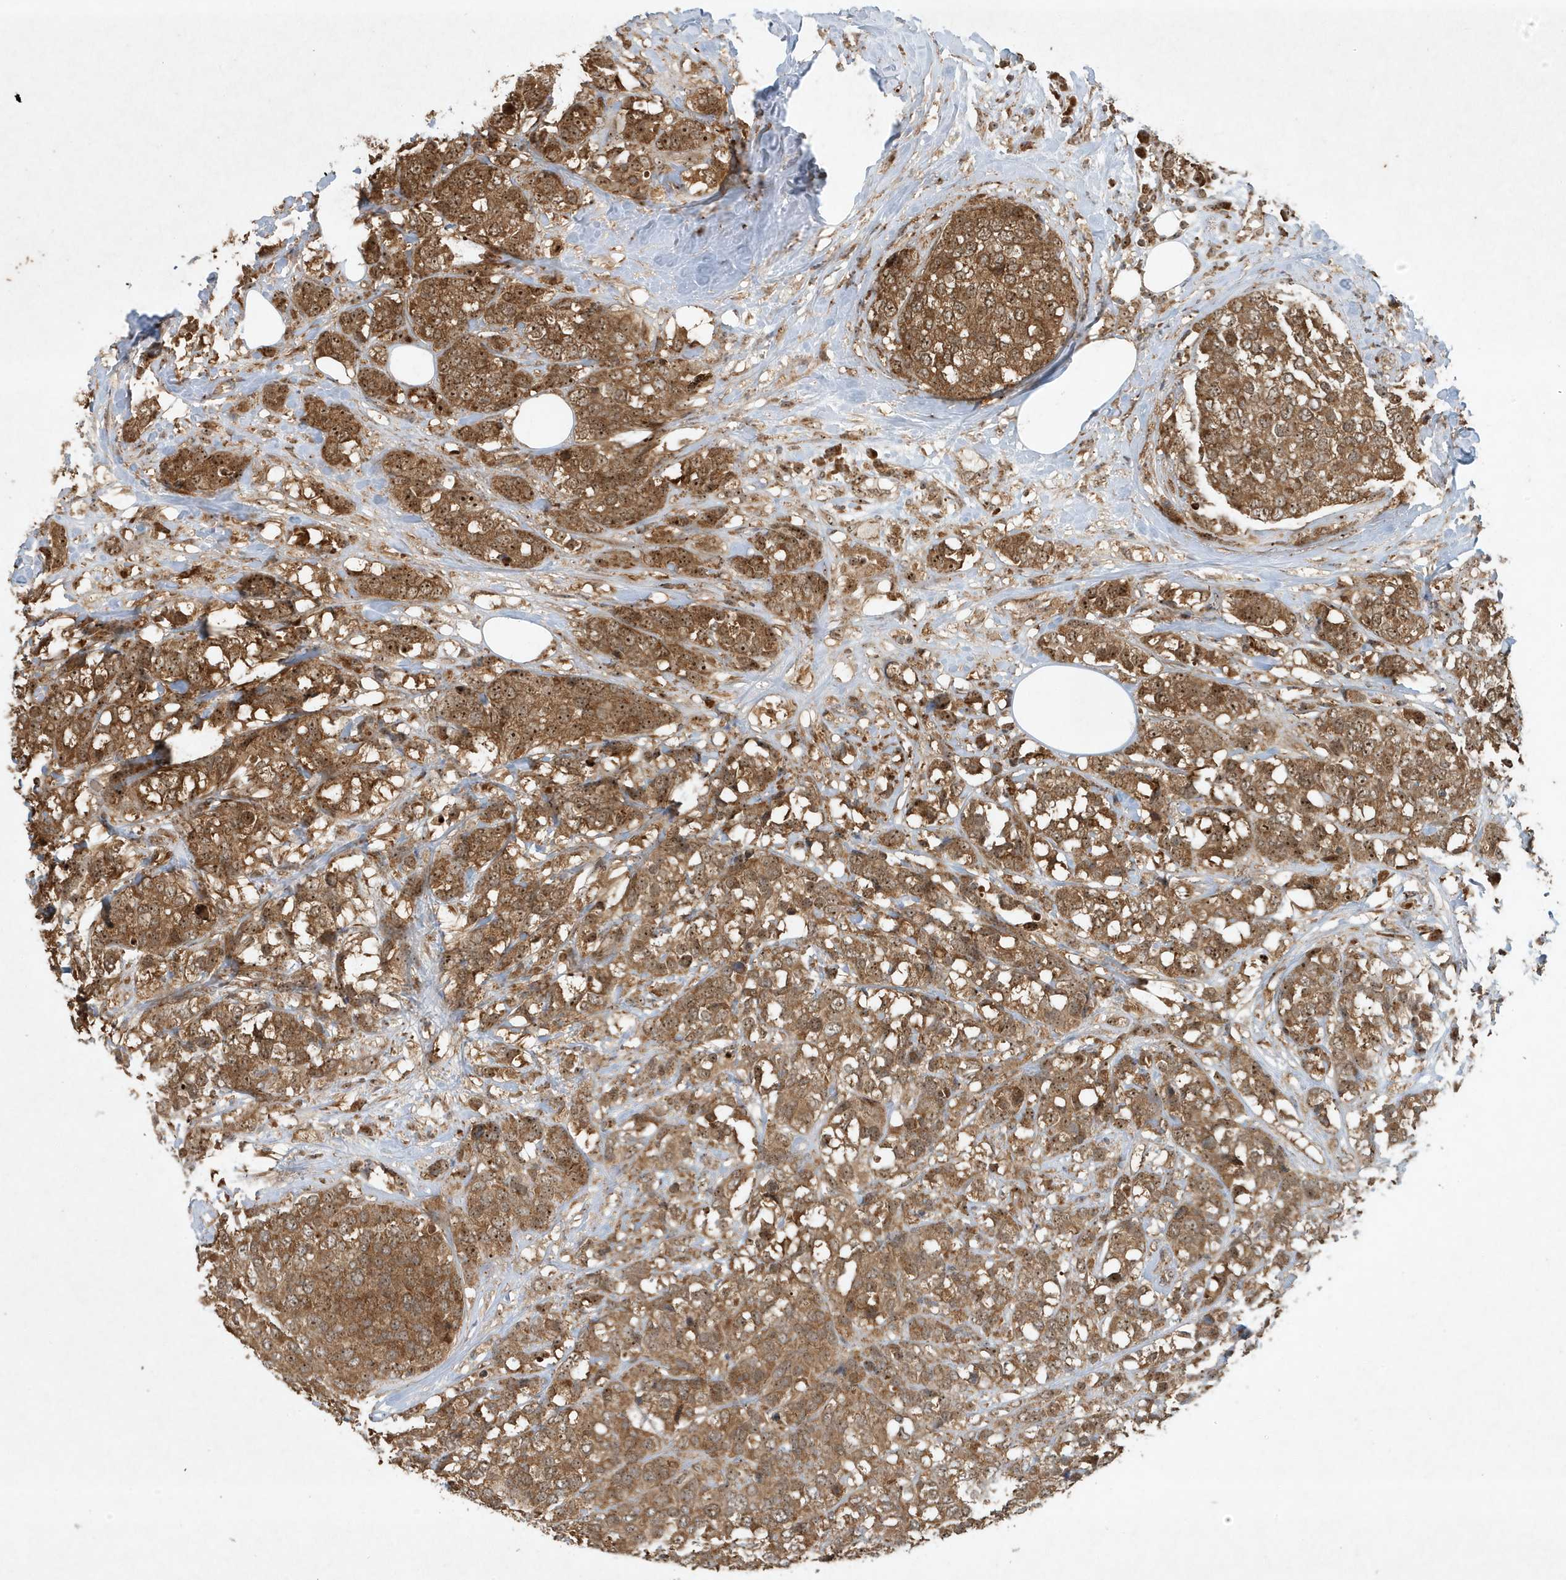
{"staining": {"intensity": "strong", "quantity": ">75%", "location": "cytoplasmic/membranous,nuclear"}, "tissue": "breast cancer", "cell_type": "Tumor cells", "image_type": "cancer", "snomed": [{"axis": "morphology", "description": "Lobular carcinoma"}, {"axis": "topography", "description": "Breast"}], "caption": "Immunohistochemistry (IHC) staining of breast lobular carcinoma, which displays high levels of strong cytoplasmic/membranous and nuclear expression in about >75% of tumor cells indicating strong cytoplasmic/membranous and nuclear protein expression. The staining was performed using DAB (brown) for protein detection and nuclei were counterstained in hematoxylin (blue).", "gene": "ABCB9", "patient": {"sex": "female", "age": 59}}